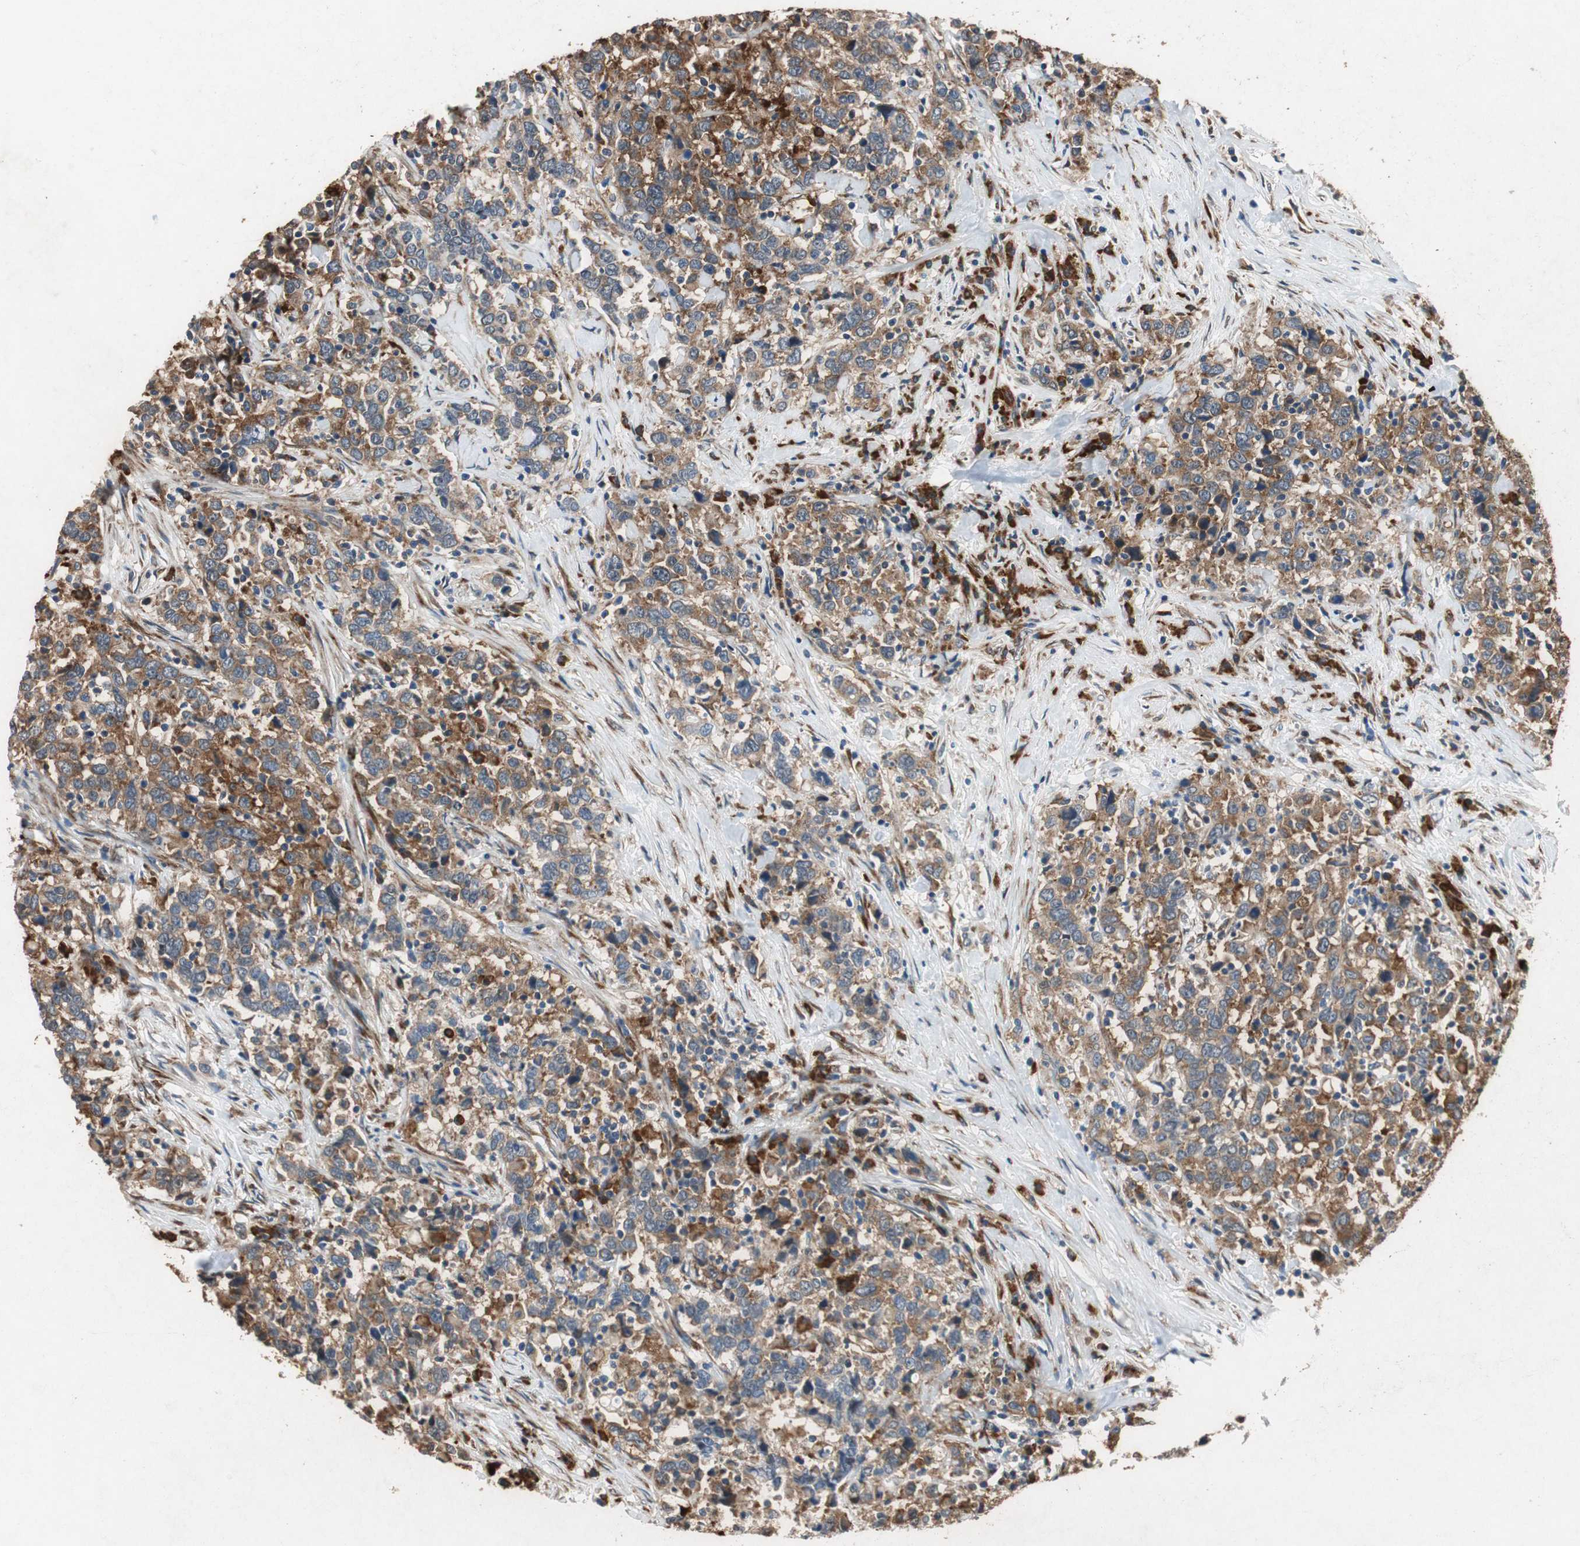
{"staining": {"intensity": "moderate", "quantity": ">75%", "location": "cytoplasmic/membranous"}, "tissue": "urothelial cancer", "cell_type": "Tumor cells", "image_type": "cancer", "snomed": [{"axis": "morphology", "description": "Urothelial carcinoma, High grade"}, {"axis": "topography", "description": "Urinary bladder"}], "caption": "A brown stain labels moderate cytoplasmic/membranous positivity of a protein in human urothelial carcinoma (high-grade) tumor cells.", "gene": "RPL35", "patient": {"sex": "male", "age": 61}}